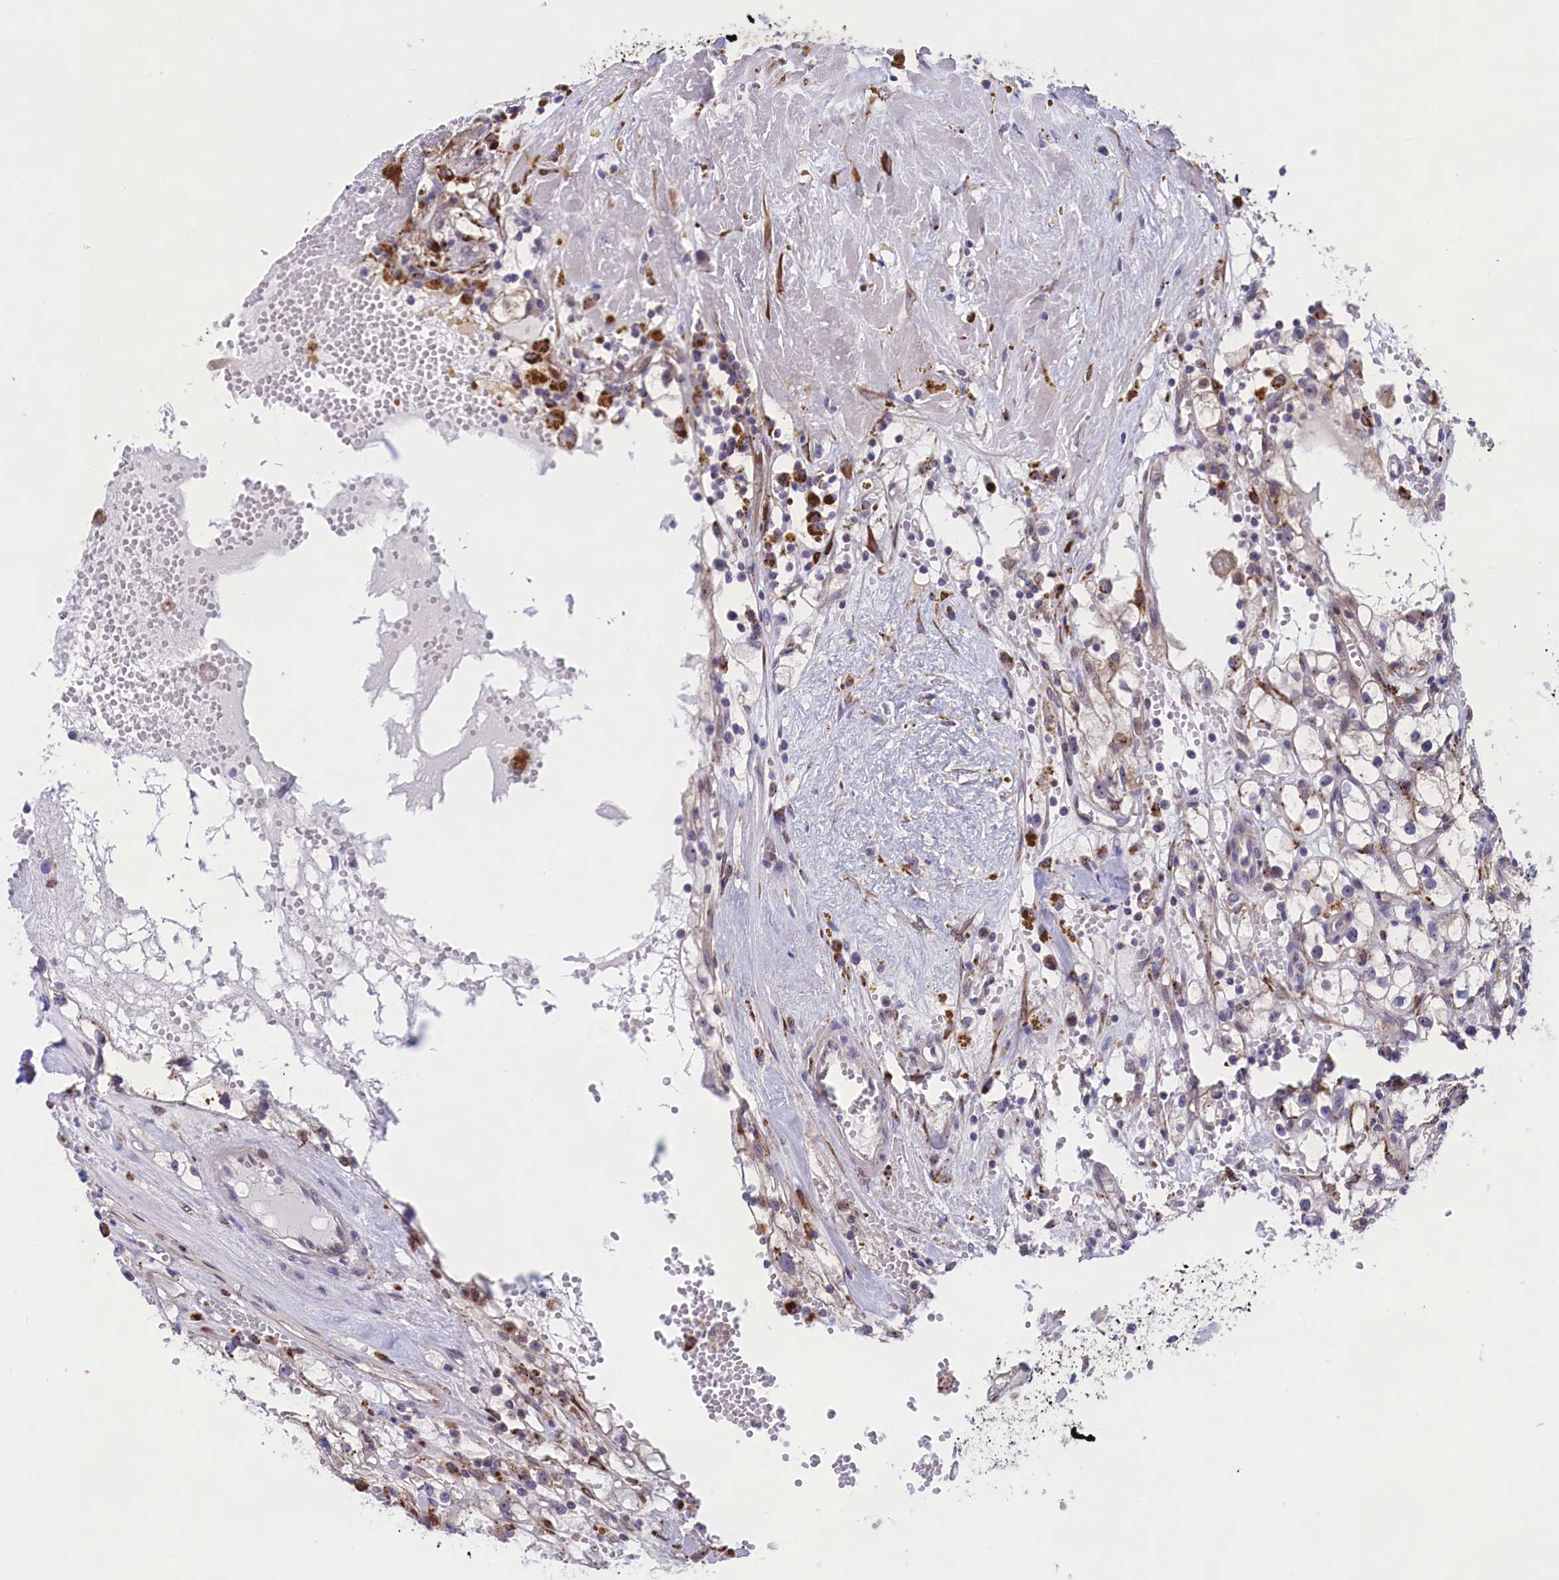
{"staining": {"intensity": "negative", "quantity": "none", "location": "none"}, "tissue": "renal cancer", "cell_type": "Tumor cells", "image_type": "cancer", "snomed": [{"axis": "morphology", "description": "Adenocarcinoma, NOS"}, {"axis": "topography", "description": "Kidney"}], "caption": "An image of human renal cancer is negative for staining in tumor cells.", "gene": "MAN2B1", "patient": {"sex": "male", "age": 56}}